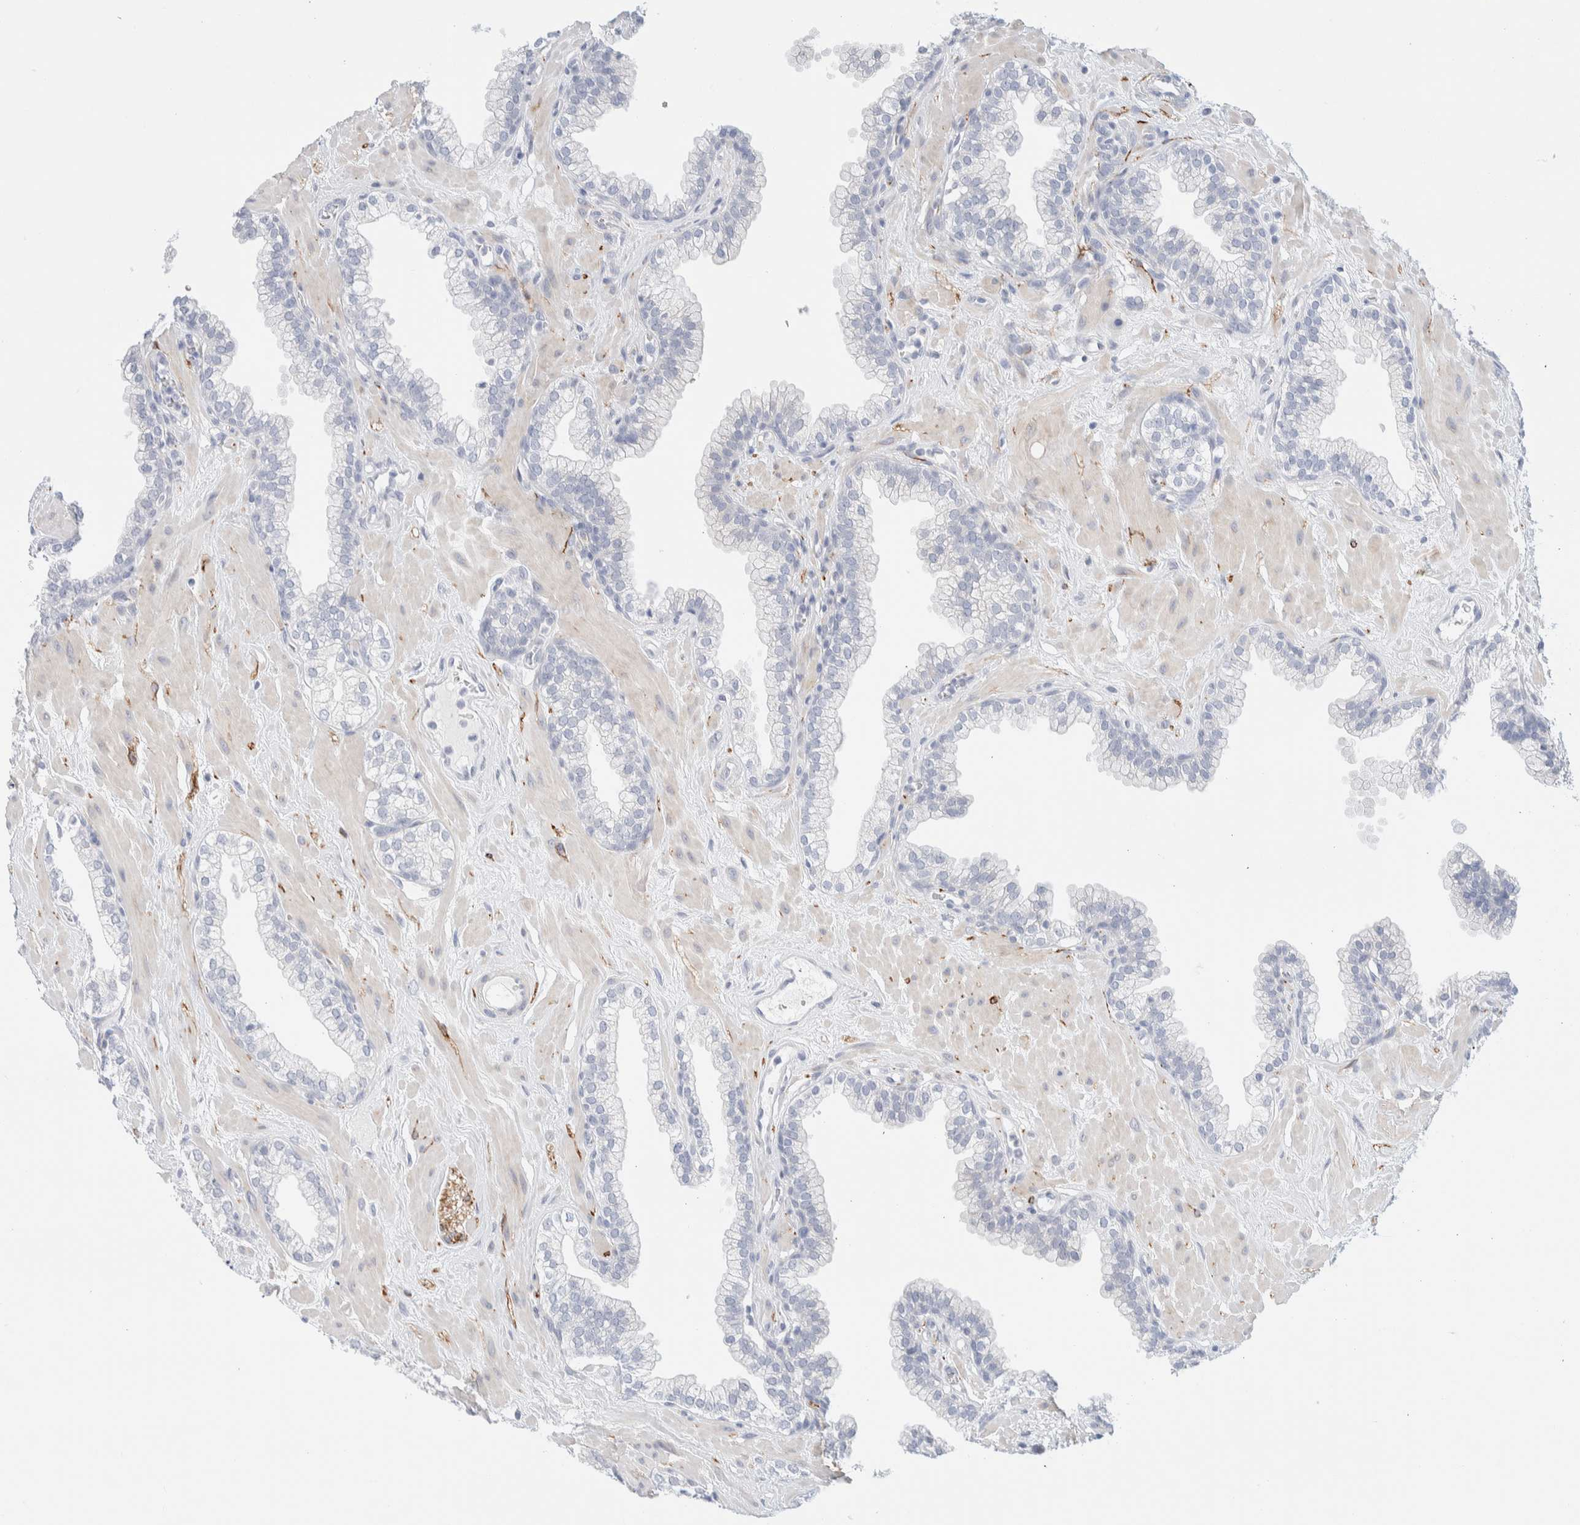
{"staining": {"intensity": "negative", "quantity": "none", "location": "none"}, "tissue": "prostate", "cell_type": "Glandular cells", "image_type": "normal", "snomed": [{"axis": "morphology", "description": "Normal tissue, NOS"}, {"axis": "morphology", "description": "Urothelial carcinoma, Low grade"}, {"axis": "topography", "description": "Urinary bladder"}, {"axis": "topography", "description": "Prostate"}], "caption": "Immunohistochemical staining of normal human prostate reveals no significant positivity in glandular cells.", "gene": "ATCAY", "patient": {"sex": "male", "age": 60}}